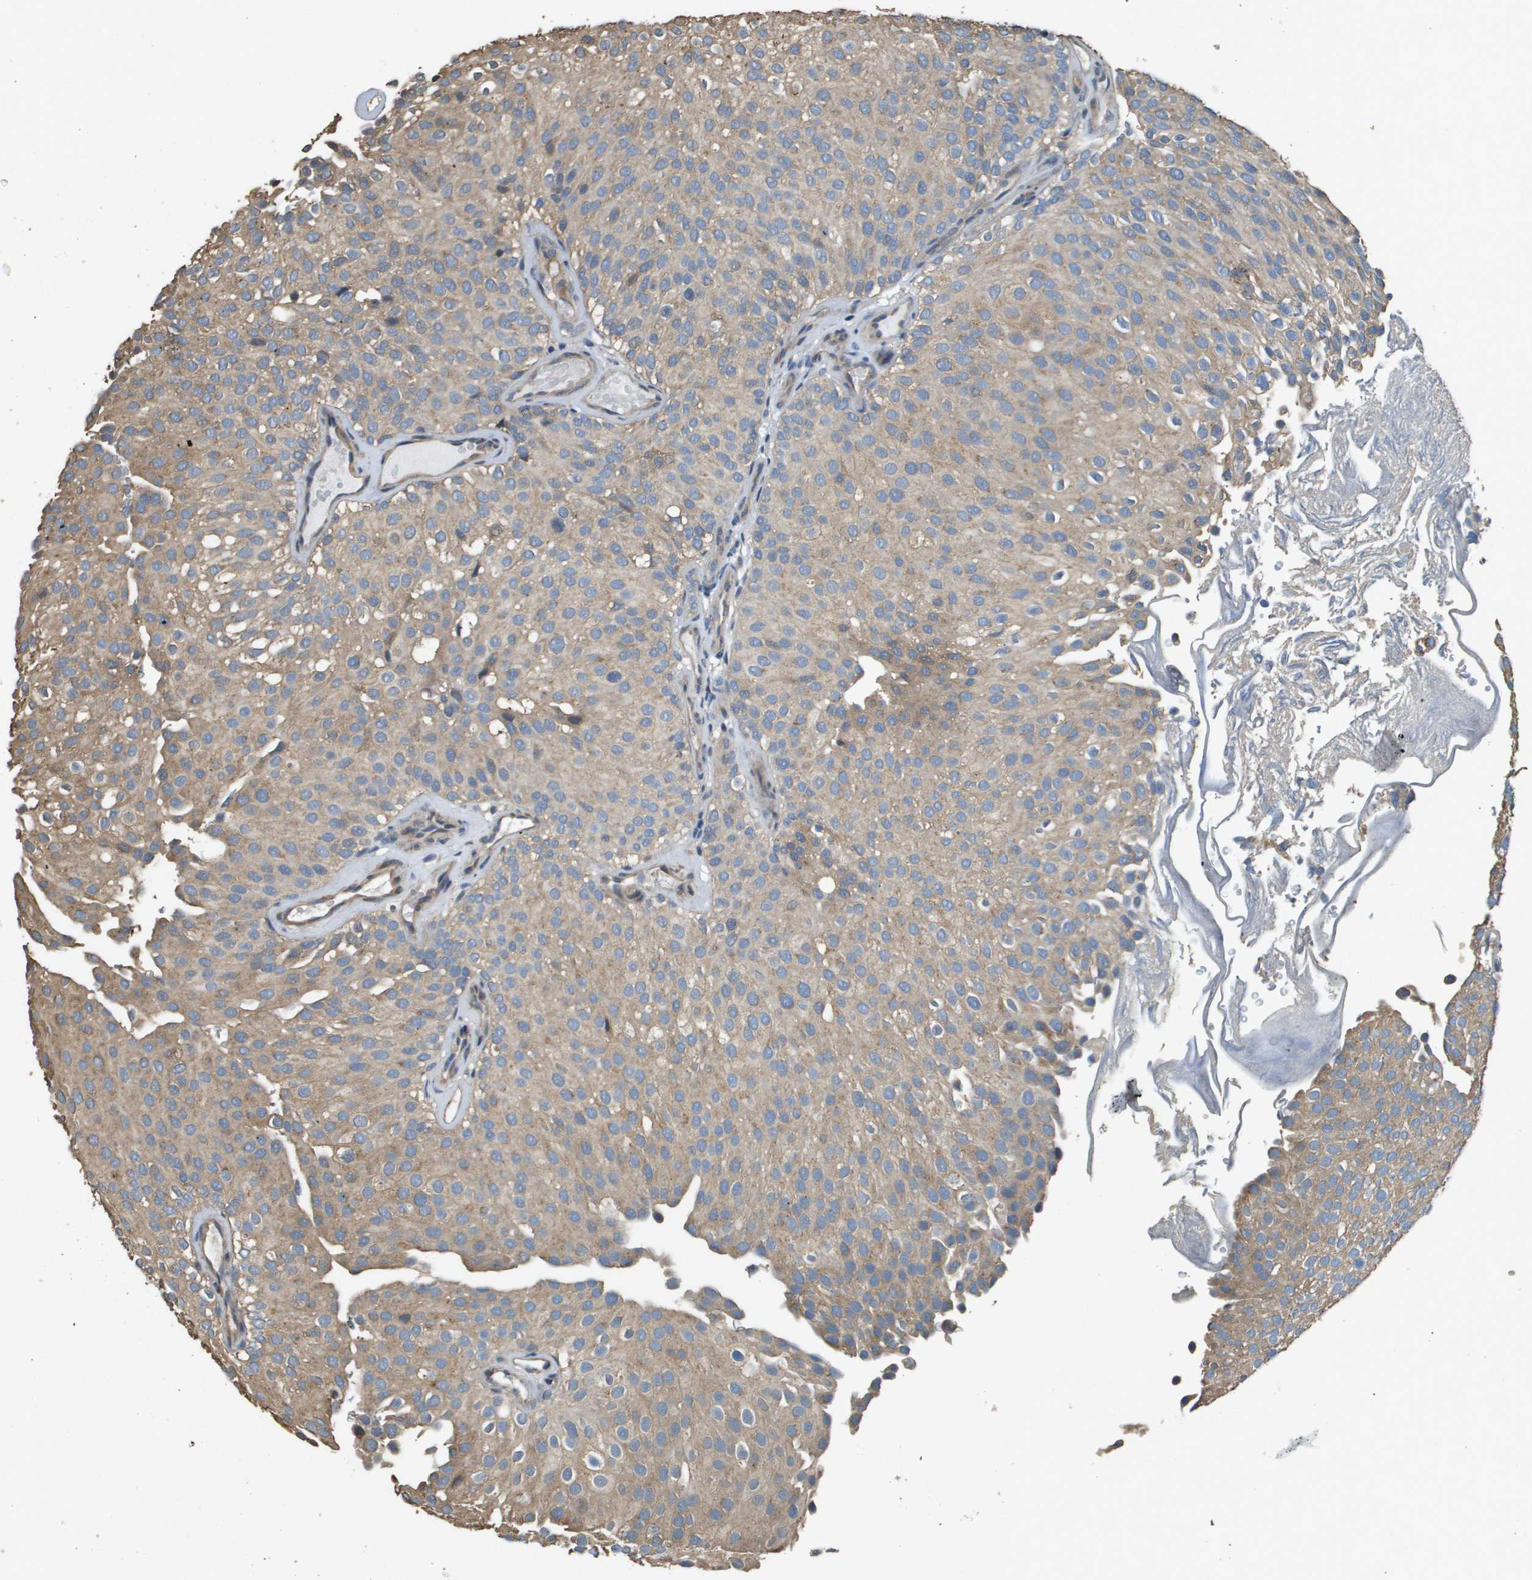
{"staining": {"intensity": "weak", "quantity": ">75%", "location": "cytoplasmic/membranous"}, "tissue": "urothelial cancer", "cell_type": "Tumor cells", "image_type": "cancer", "snomed": [{"axis": "morphology", "description": "Urothelial carcinoma, Low grade"}, {"axis": "topography", "description": "Urinary bladder"}], "caption": "Approximately >75% of tumor cells in human low-grade urothelial carcinoma show weak cytoplasmic/membranous protein staining as visualized by brown immunohistochemical staining.", "gene": "RAB6B", "patient": {"sex": "male", "age": 78}}